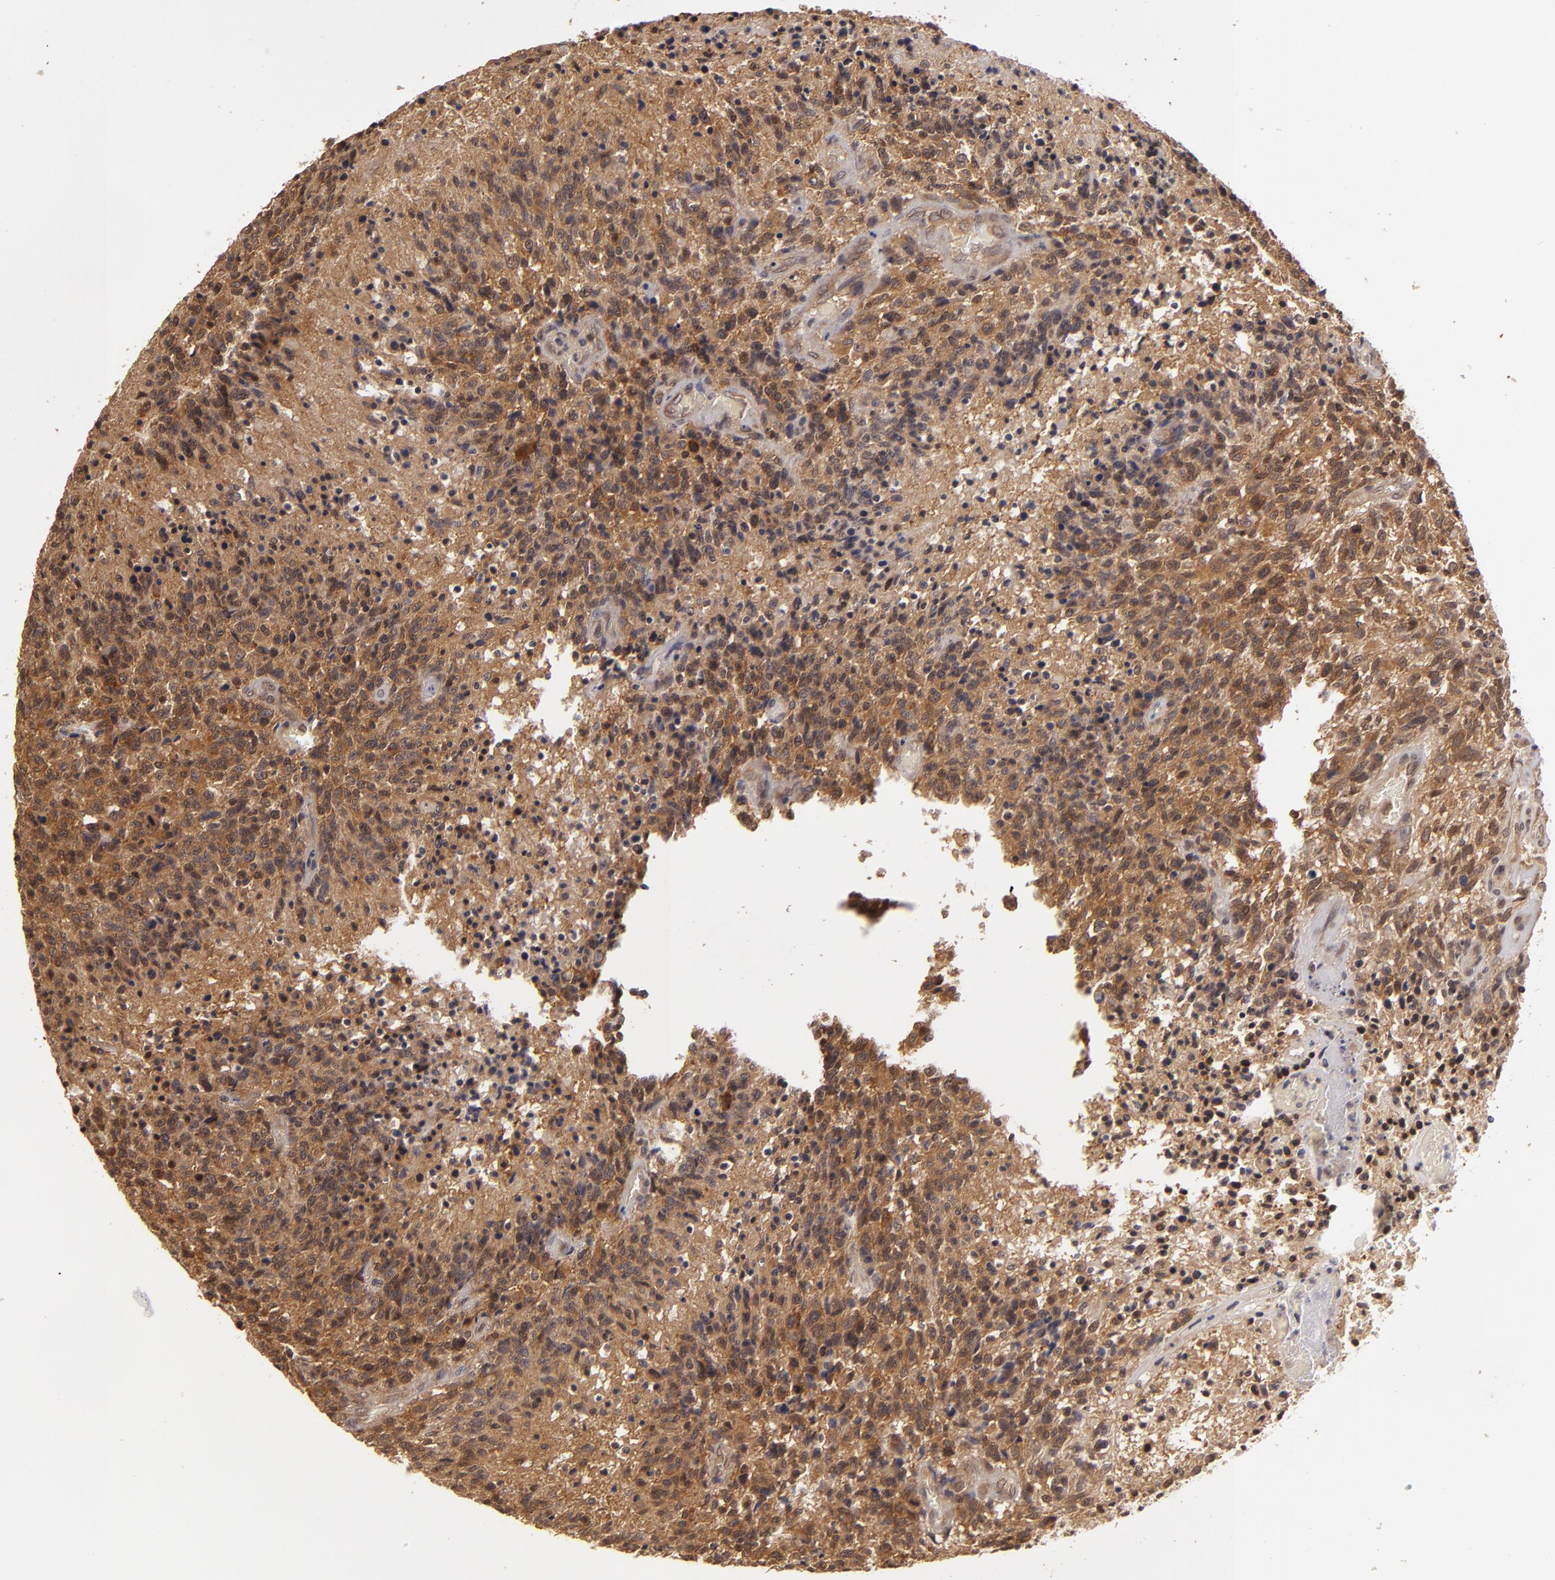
{"staining": {"intensity": "moderate", "quantity": "25%-75%", "location": "cytoplasmic/membranous"}, "tissue": "glioma", "cell_type": "Tumor cells", "image_type": "cancer", "snomed": [{"axis": "morphology", "description": "Glioma, malignant, High grade"}, {"axis": "topography", "description": "Brain"}], "caption": "Protein staining of high-grade glioma (malignant) tissue exhibits moderate cytoplasmic/membranous staining in approximately 25%-75% of tumor cells. (IHC, brightfield microscopy, high magnification).", "gene": "MAPK3", "patient": {"sex": "male", "age": 36}}